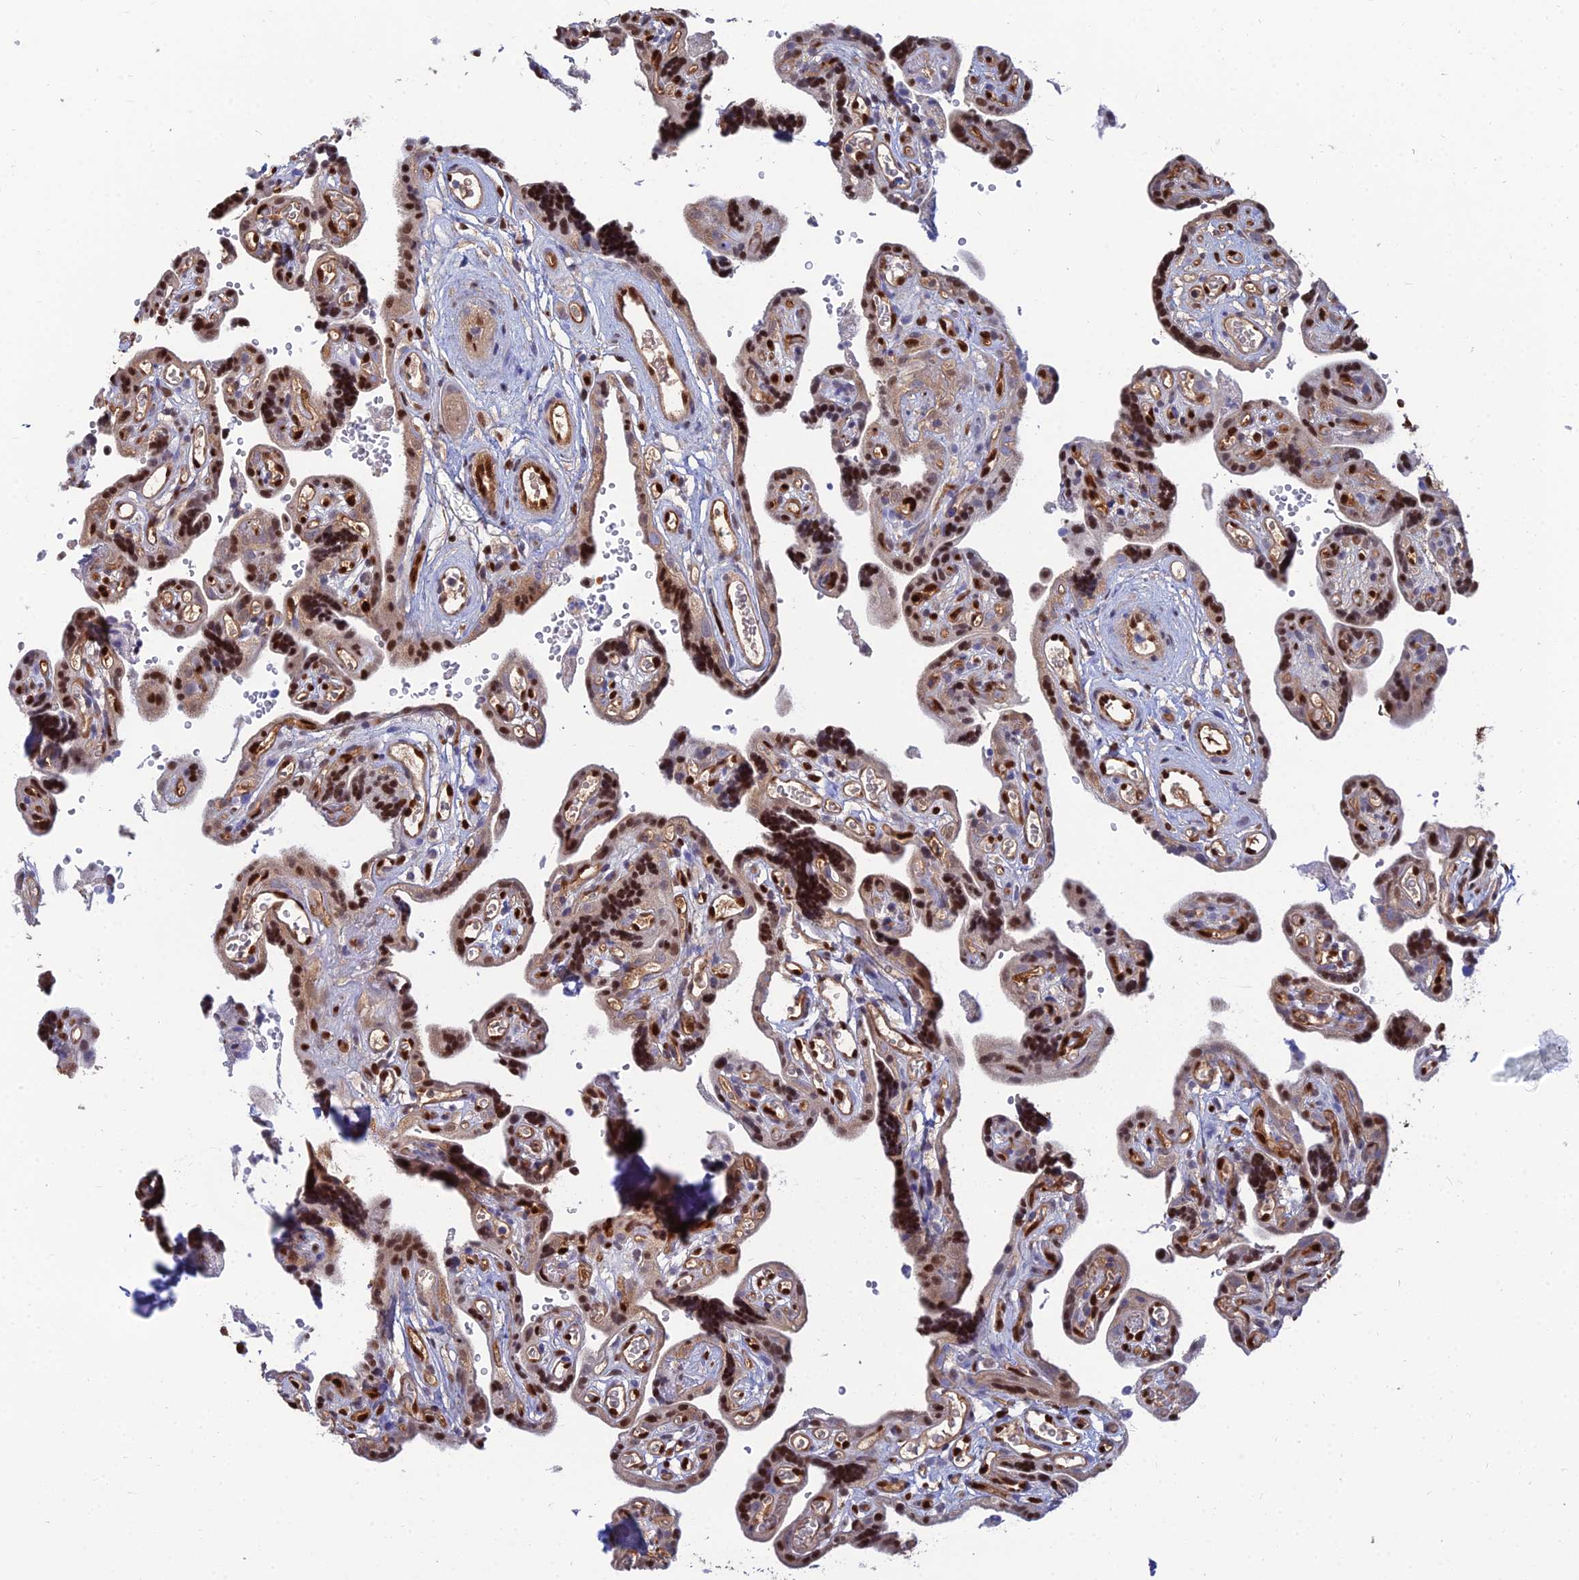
{"staining": {"intensity": "strong", "quantity": ">75%", "location": "nuclear"}, "tissue": "placenta", "cell_type": "Decidual cells", "image_type": "normal", "snomed": [{"axis": "morphology", "description": "Normal tissue, NOS"}, {"axis": "topography", "description": "Placenta"}], "caption": "A brown stain labels strong nuclear expression of a protein in decidual cells of normal placenta. (Stains: DAB in brown, nuclei in blue, Microscopy: brightfield microscopy at high magnification).", "gene": "DNPEP", "patient": {"sex": "female", "age": 30}}